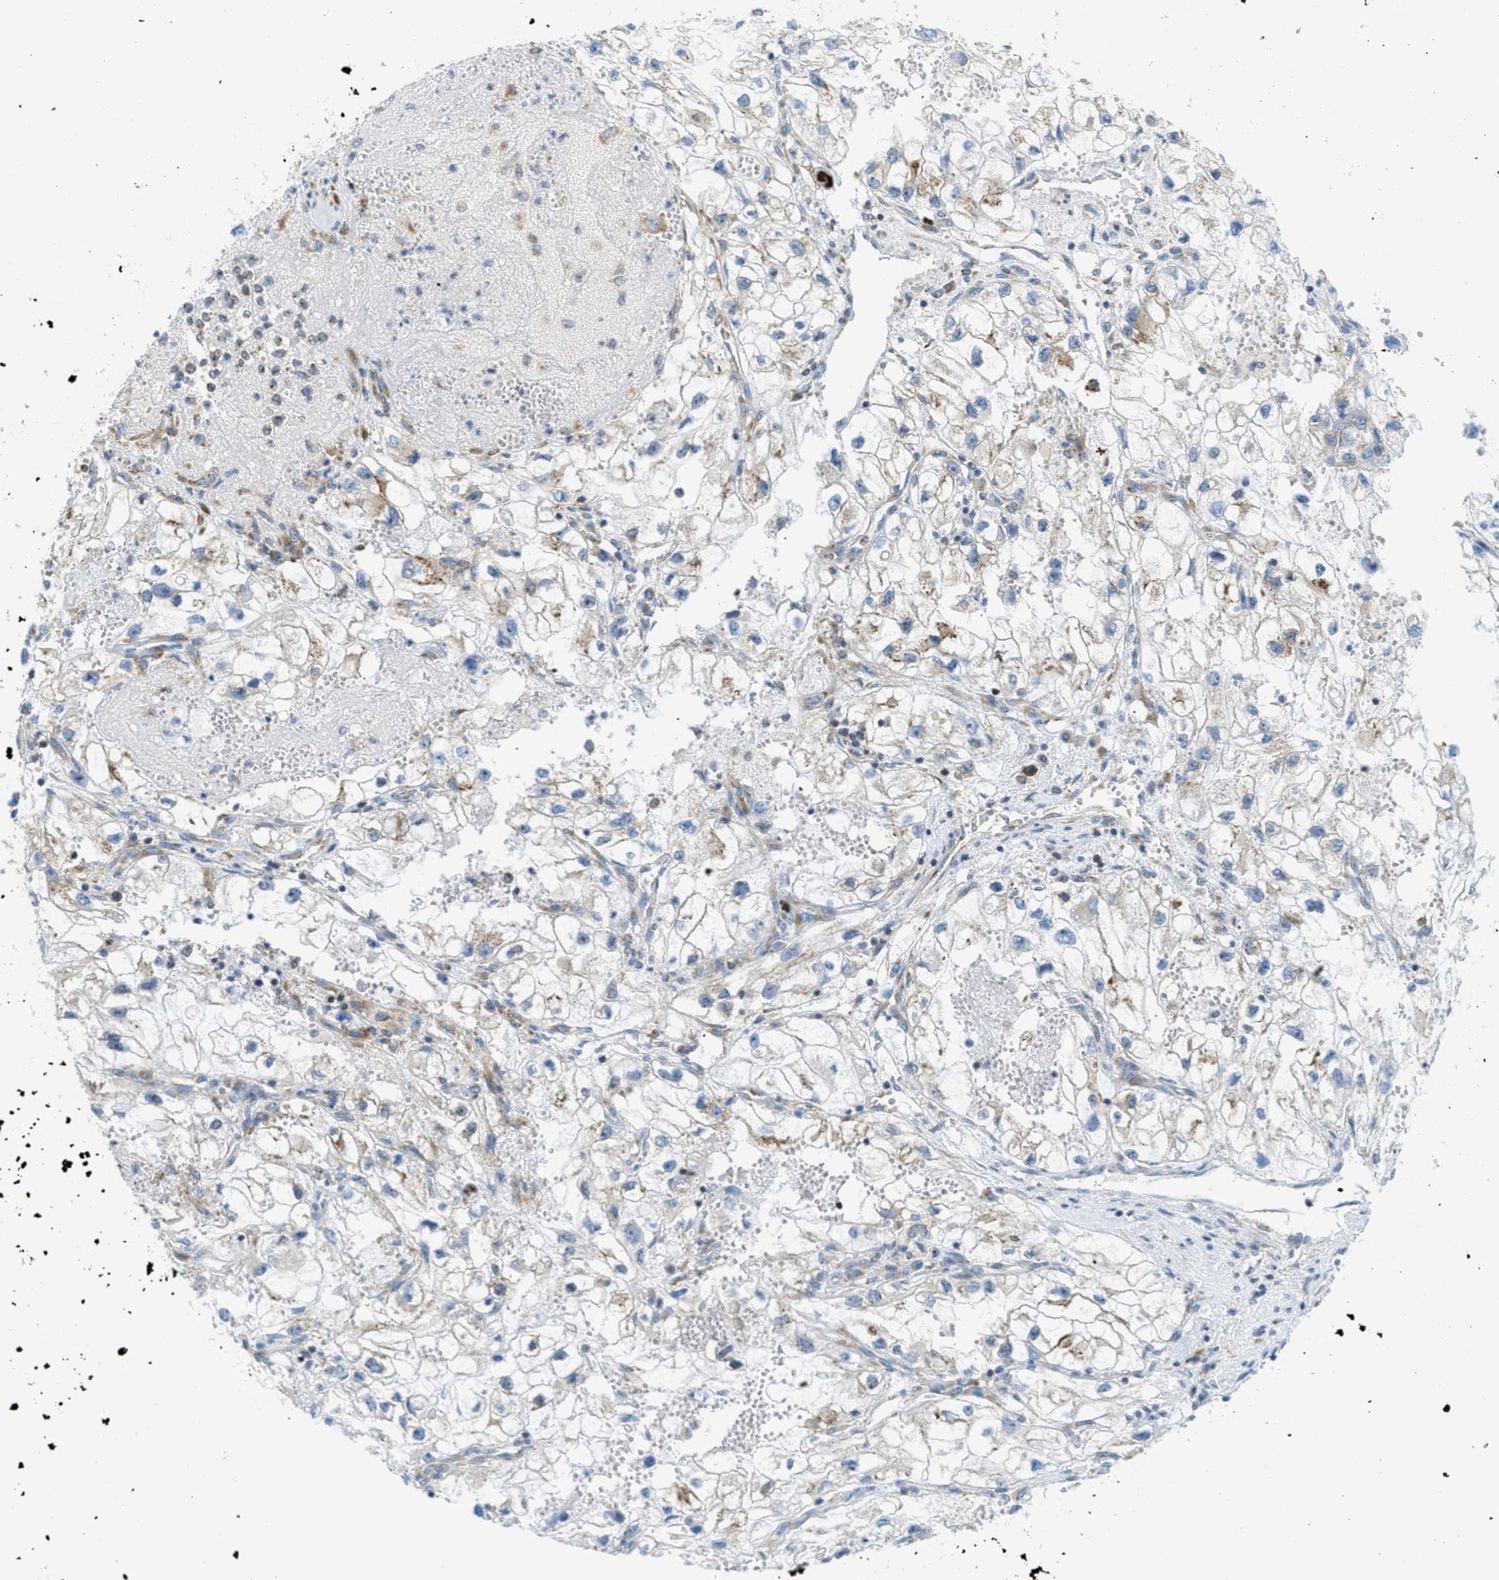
{"staining": {"intensity": "weak", "quantity": "25%-75%", "location": "cytoplasmic/membranous"}, "tissue": "renal cancer", "cell_type": "Tumor cells", "image_type": "cancer", "snomed": [{"axis": "morphology", "description": "Adenocarcinoma, NOS"}, {"axis": "topography", "description": "Kidney"}], "caption": "A high-resolution micrograph shows immunohistochemistry staining of renal adenocarcinoma, which shows weak cytoplasmic/membranous positivity in about 25%-75% of tumor cells.", "gene": "ABCF1", "patient": {"sex": "female", "age": 70}}